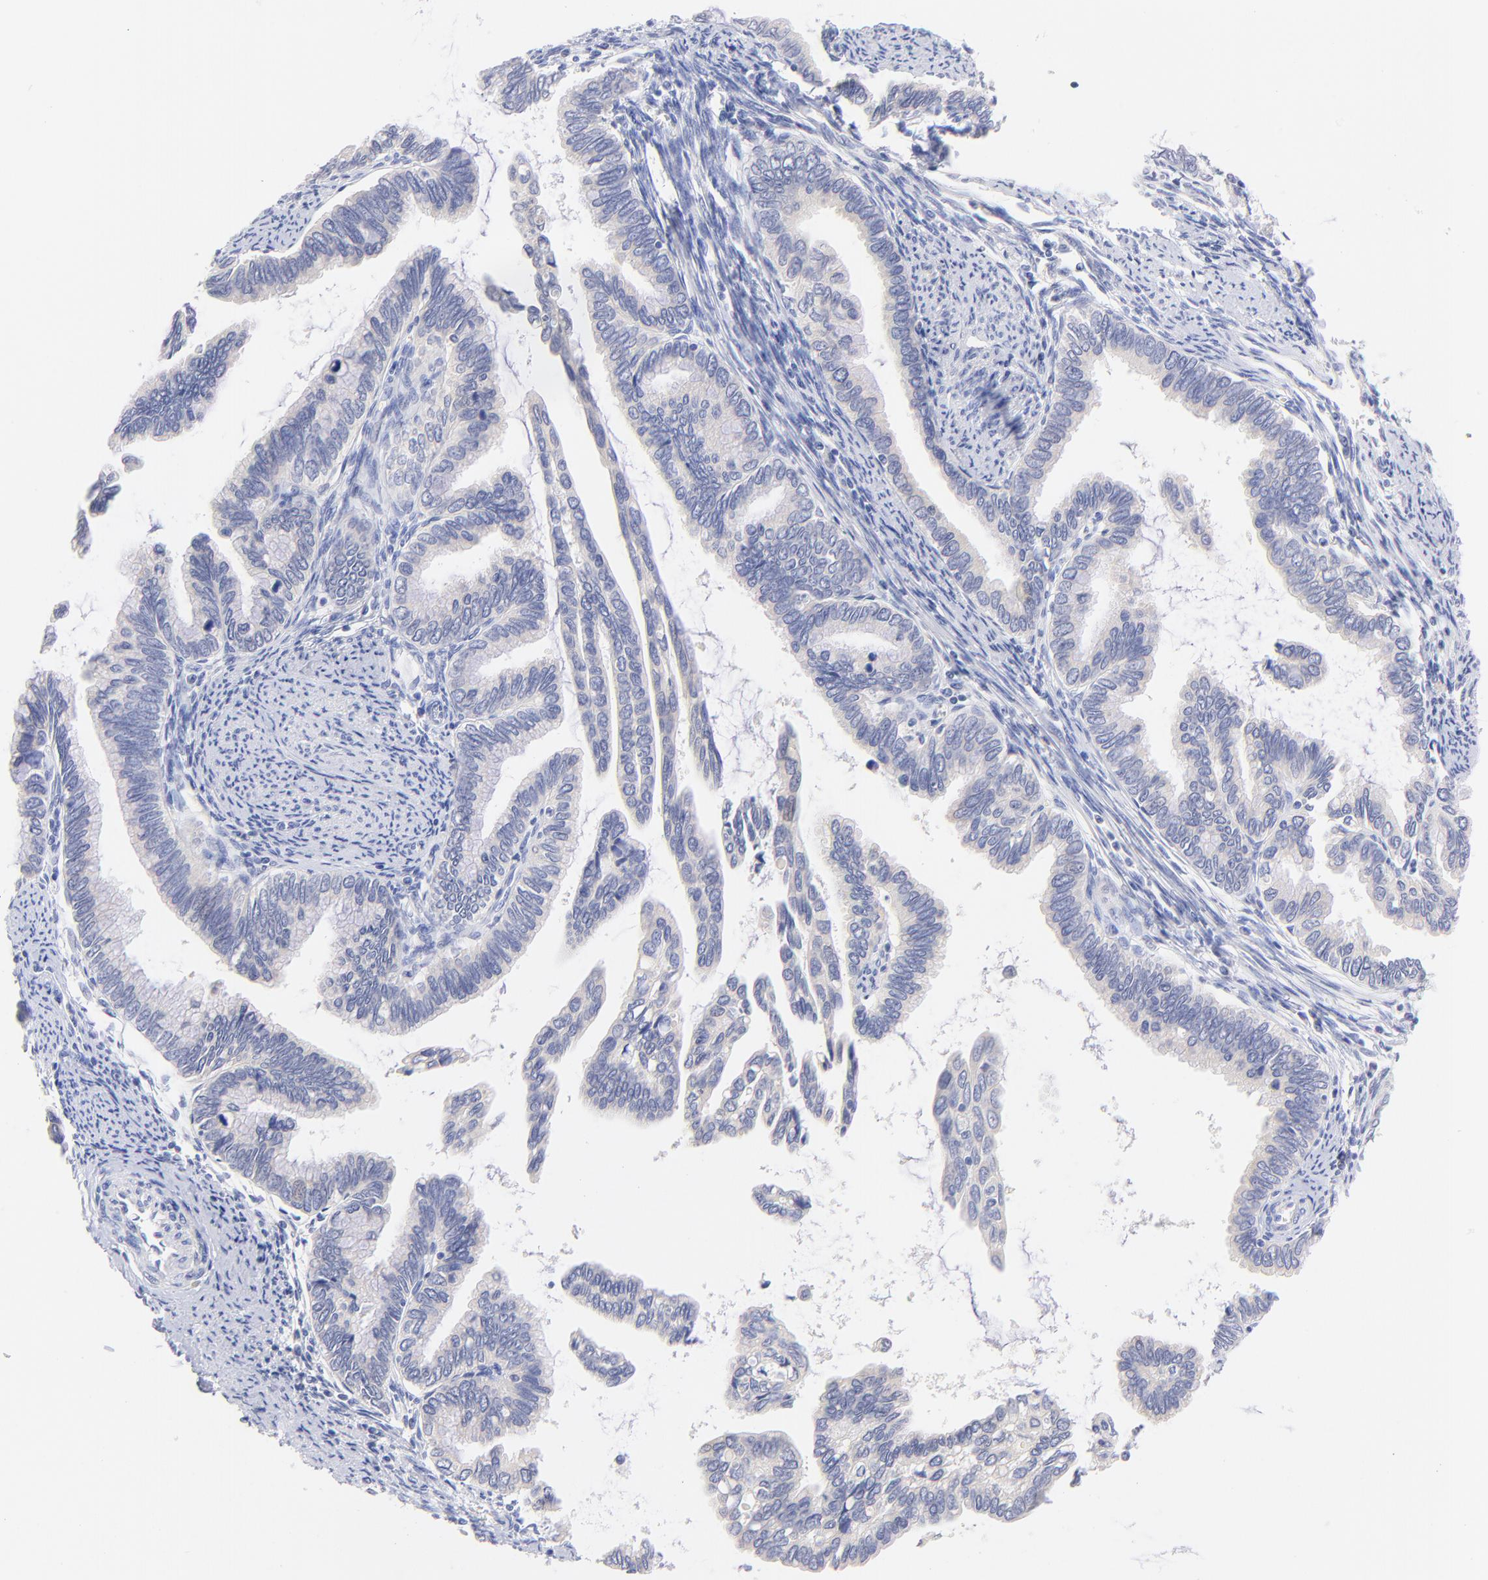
{"staining": {"intensity": "negative", "quantity": "none", "location": "none"}, "tissue": "cervical cancer", "cell_type": "Tumor cells", "image_type": "cancer", "snomed": [{"axis": "morphology", "description": "Adenocarcinoma, NOS"}, {"axis": "topography", "description": "Cervix"}], "caption": "Cervical adenocarcinoma was stained to show a protein in brown. There is no significant staining in tumor cells.", "gene": "EBP", "patient": {"sex": "female", "age": 49}}